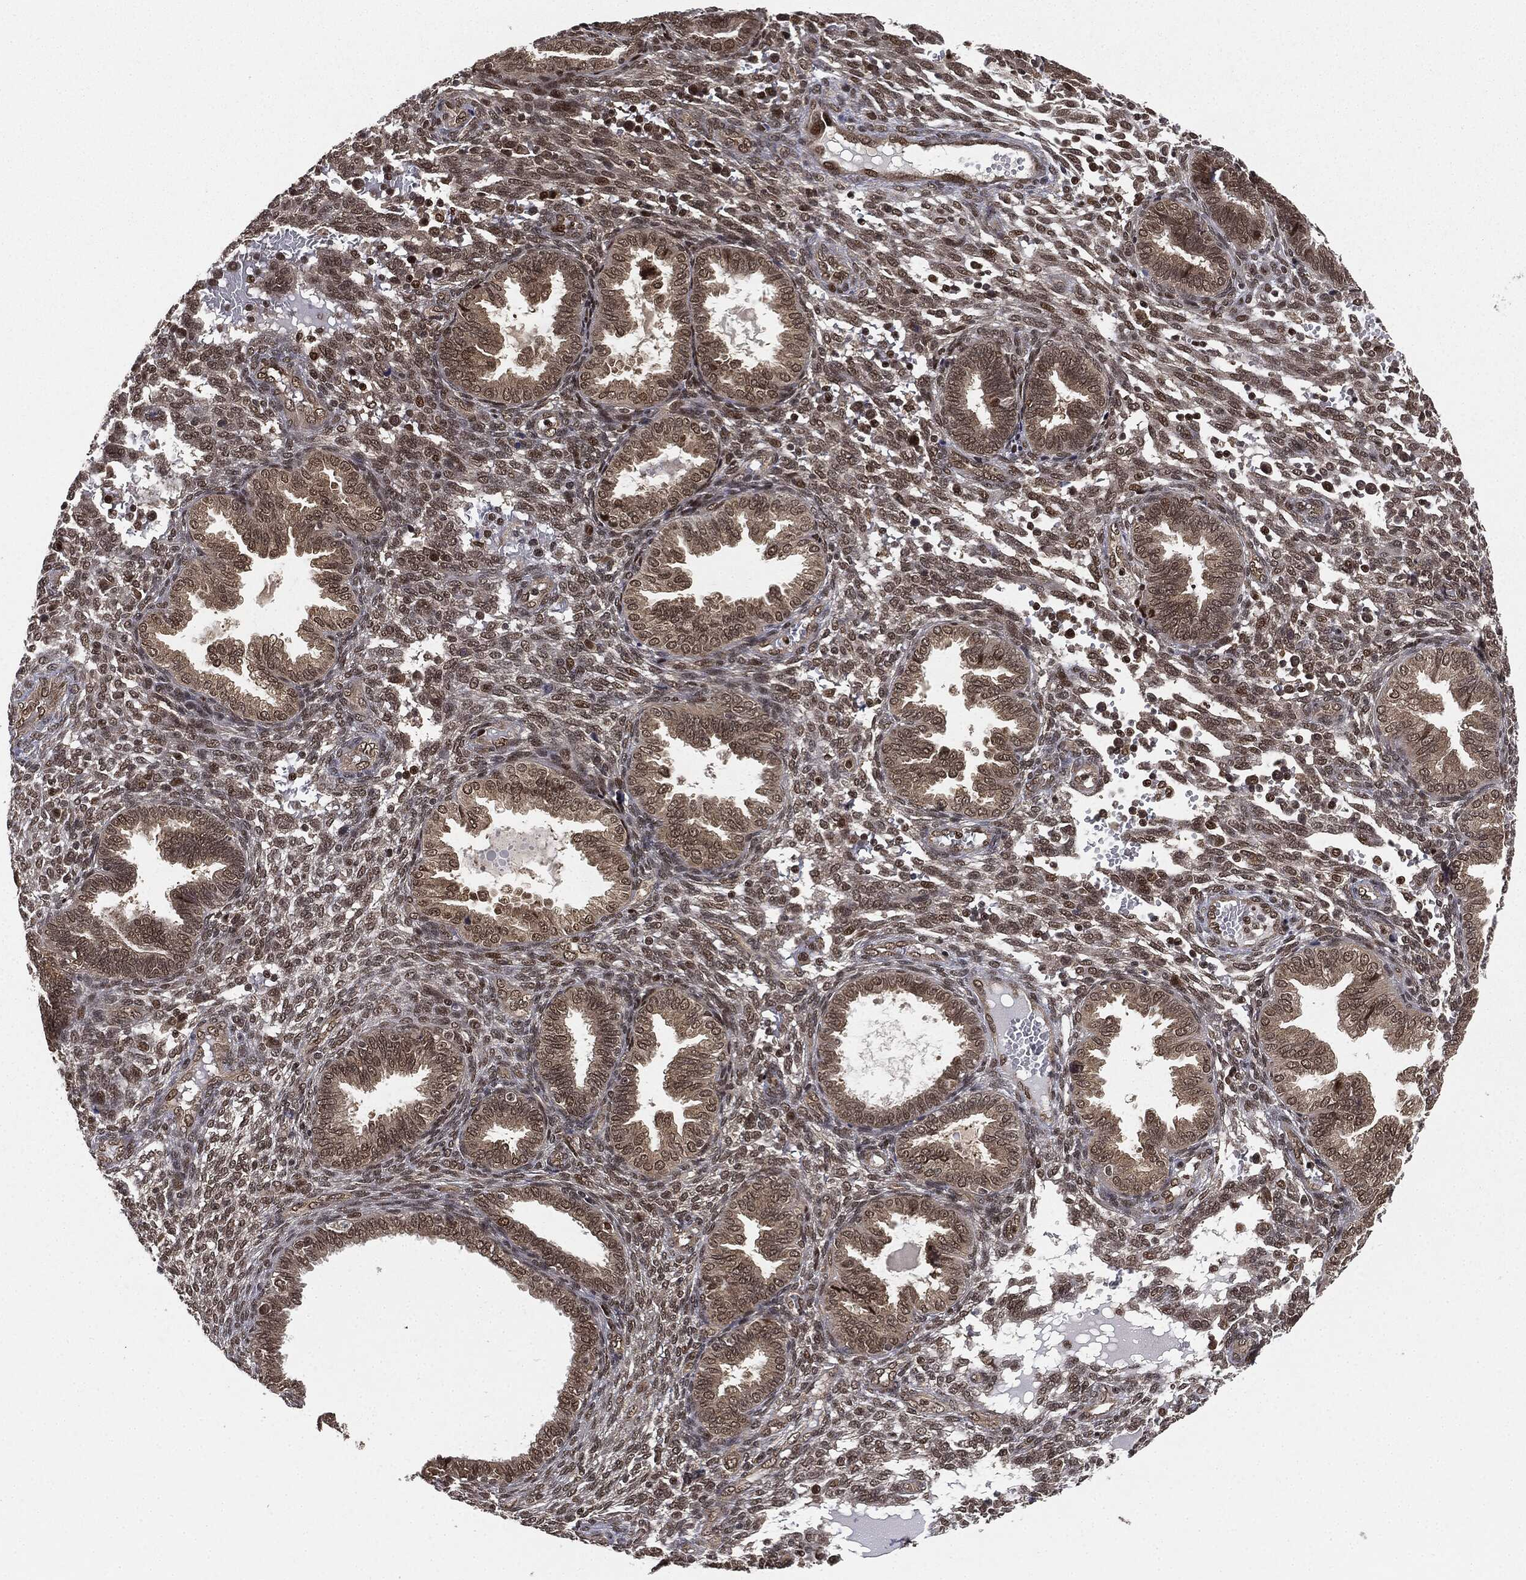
{"staining": {"intensity": "moderate", "quantity": ">75%", "location": "nuclear"}, "tissue": "endometrium", "cell_type": "Cells in endometrial stroma", "image_type": "normal", "snomed": [{"axis": "morphology", "description": "Normal tissue, NOS"}, {"axis": "topography", "description": "Endometrium"}], "caption": "Moderate nuclear positivity for a protein is seen in approximately >75% of cells in endometrial stroma of benign endometrium using immunohistochemistry (IHC).", "gene": "TBC1D22A", "patient": {"sex": "female", "age": 42}}